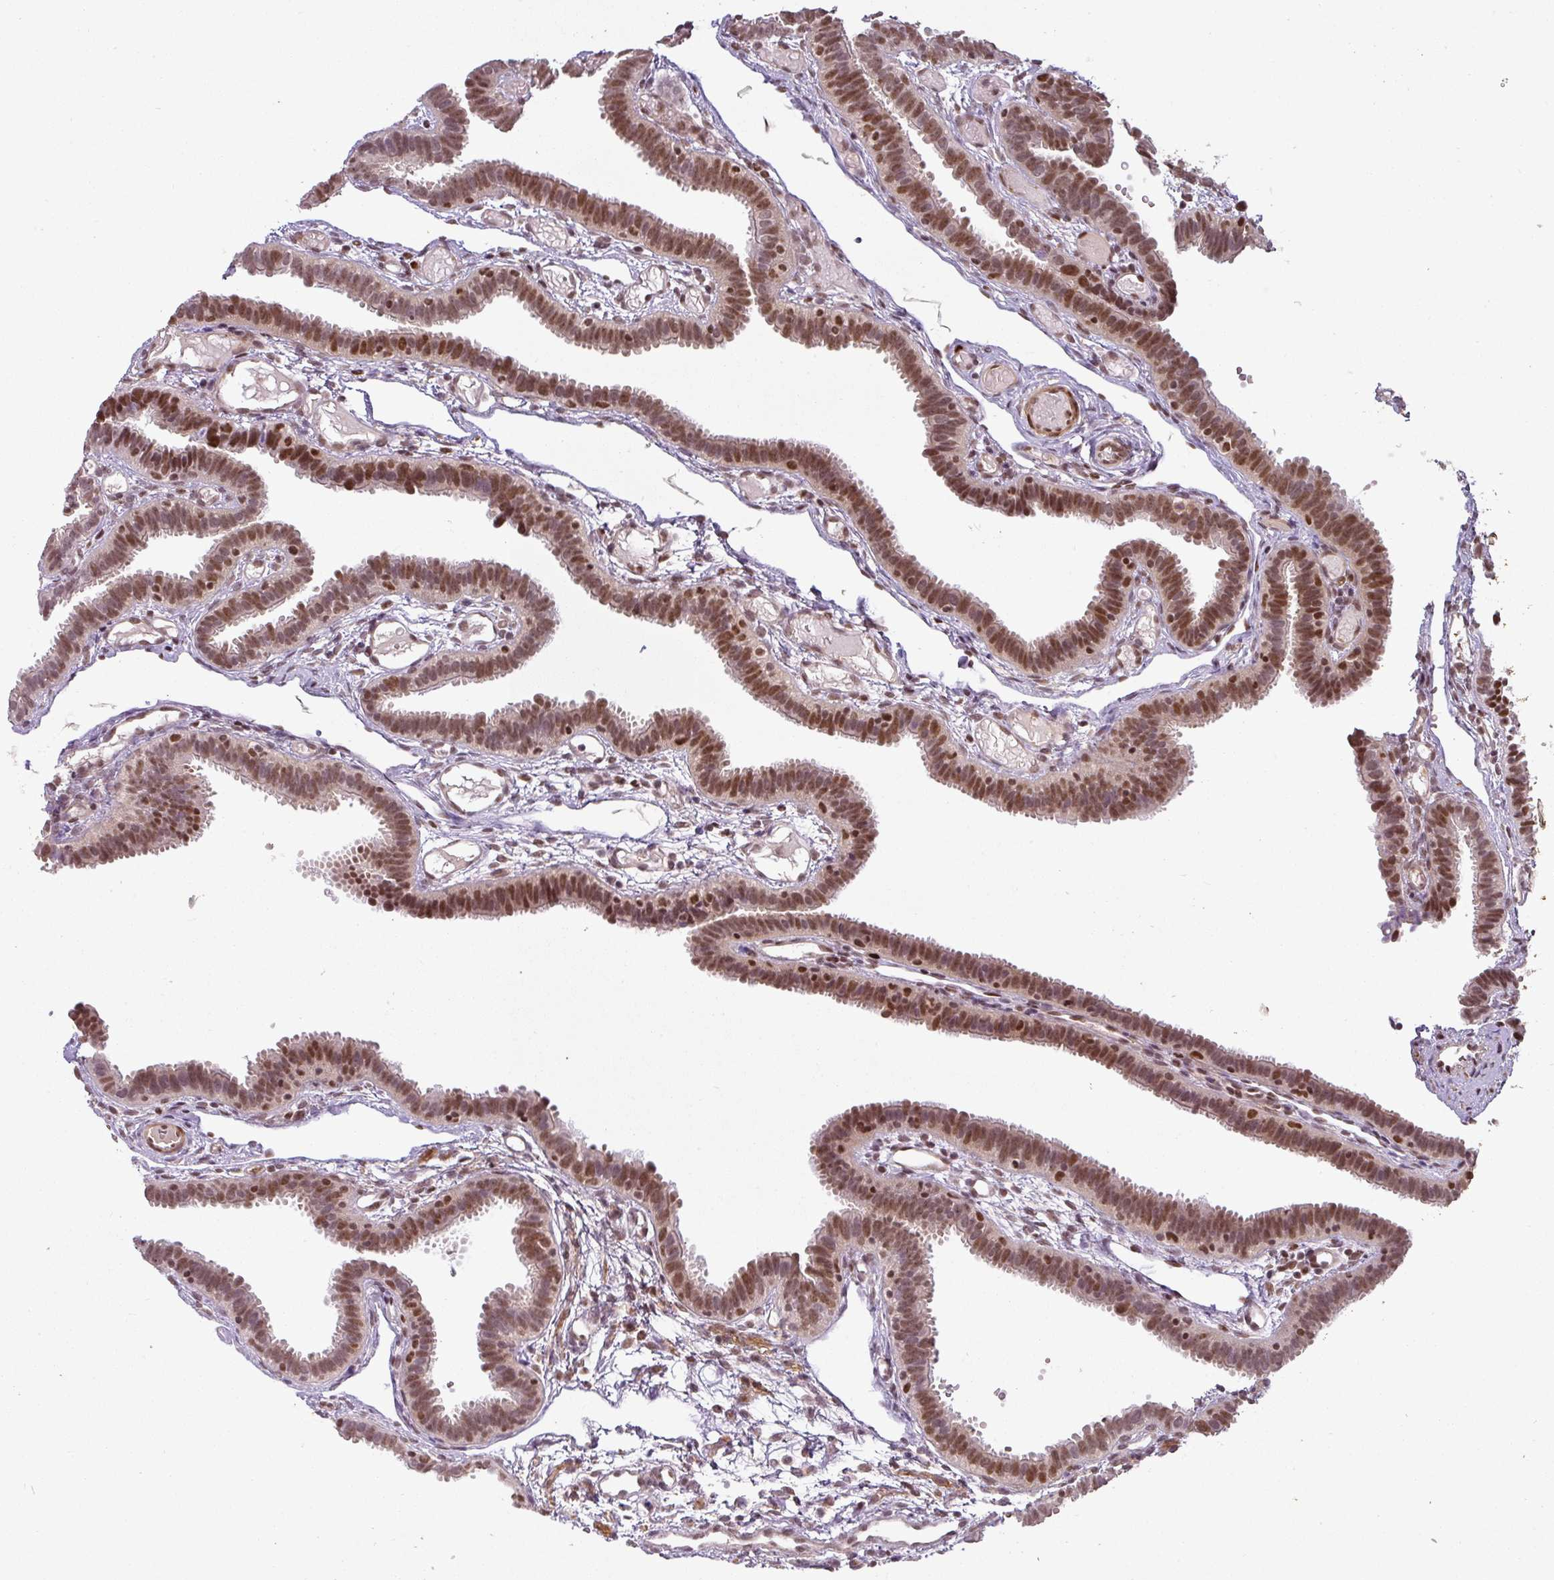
{"staining": {"intensity": "moderate", "quantity": ">75%", "location": "nuclear"}, "tissue": "fallopian tube", "cell_type": "Glandular cells", "image_type": "normal", "snomed": [{"axis": "morphology", "description": "Normal tissue, NOS"}, {"axis": "topography", "description": "Fallopian tube"}], "caption": "Moderate nuclear protein expression is identified in approximately >75% of glandular cells in fallopian tube.", "gene": "GPRIN2", "patient": {"sex": "female", "age": 37}}